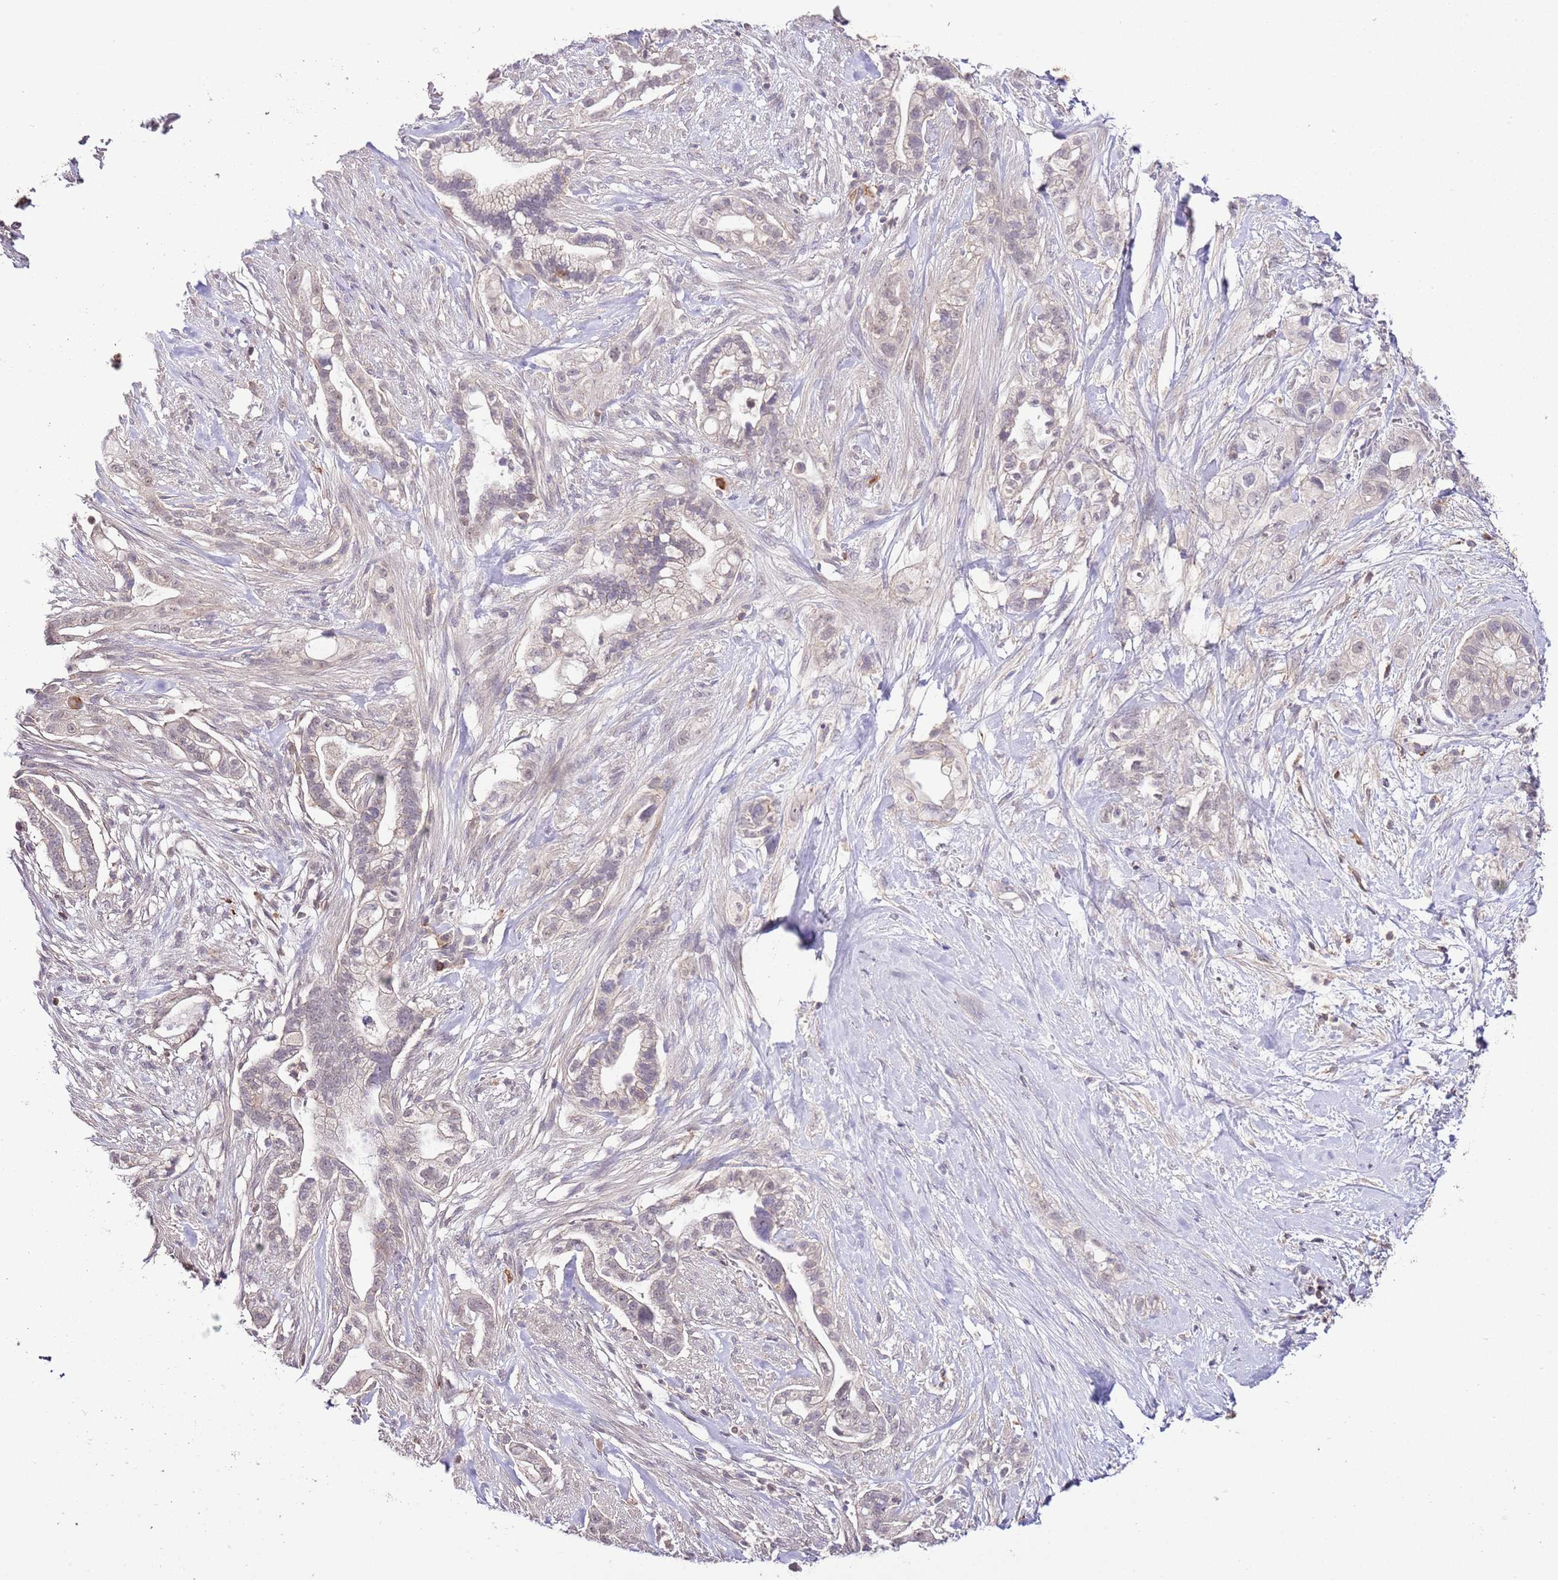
{"staining": {"intensity": "negative", "quantity": "none", "location": "none"}, "tissue": "pancreatic cancer", "cell_type": "Tumor cells", "image_type": "cancer", "snomed": [{"axis": "morphology", "description": "Adenocarcinoma, NOS"}, {"axis": "topography", "description": "Pancreas"}], "caption": "Micrograph shows no protein expression in tumor cells of pancreatic adenocarcinoma tissue.", "gene": "EFHD1", "patient": {"sex": "male", "age": 44}}